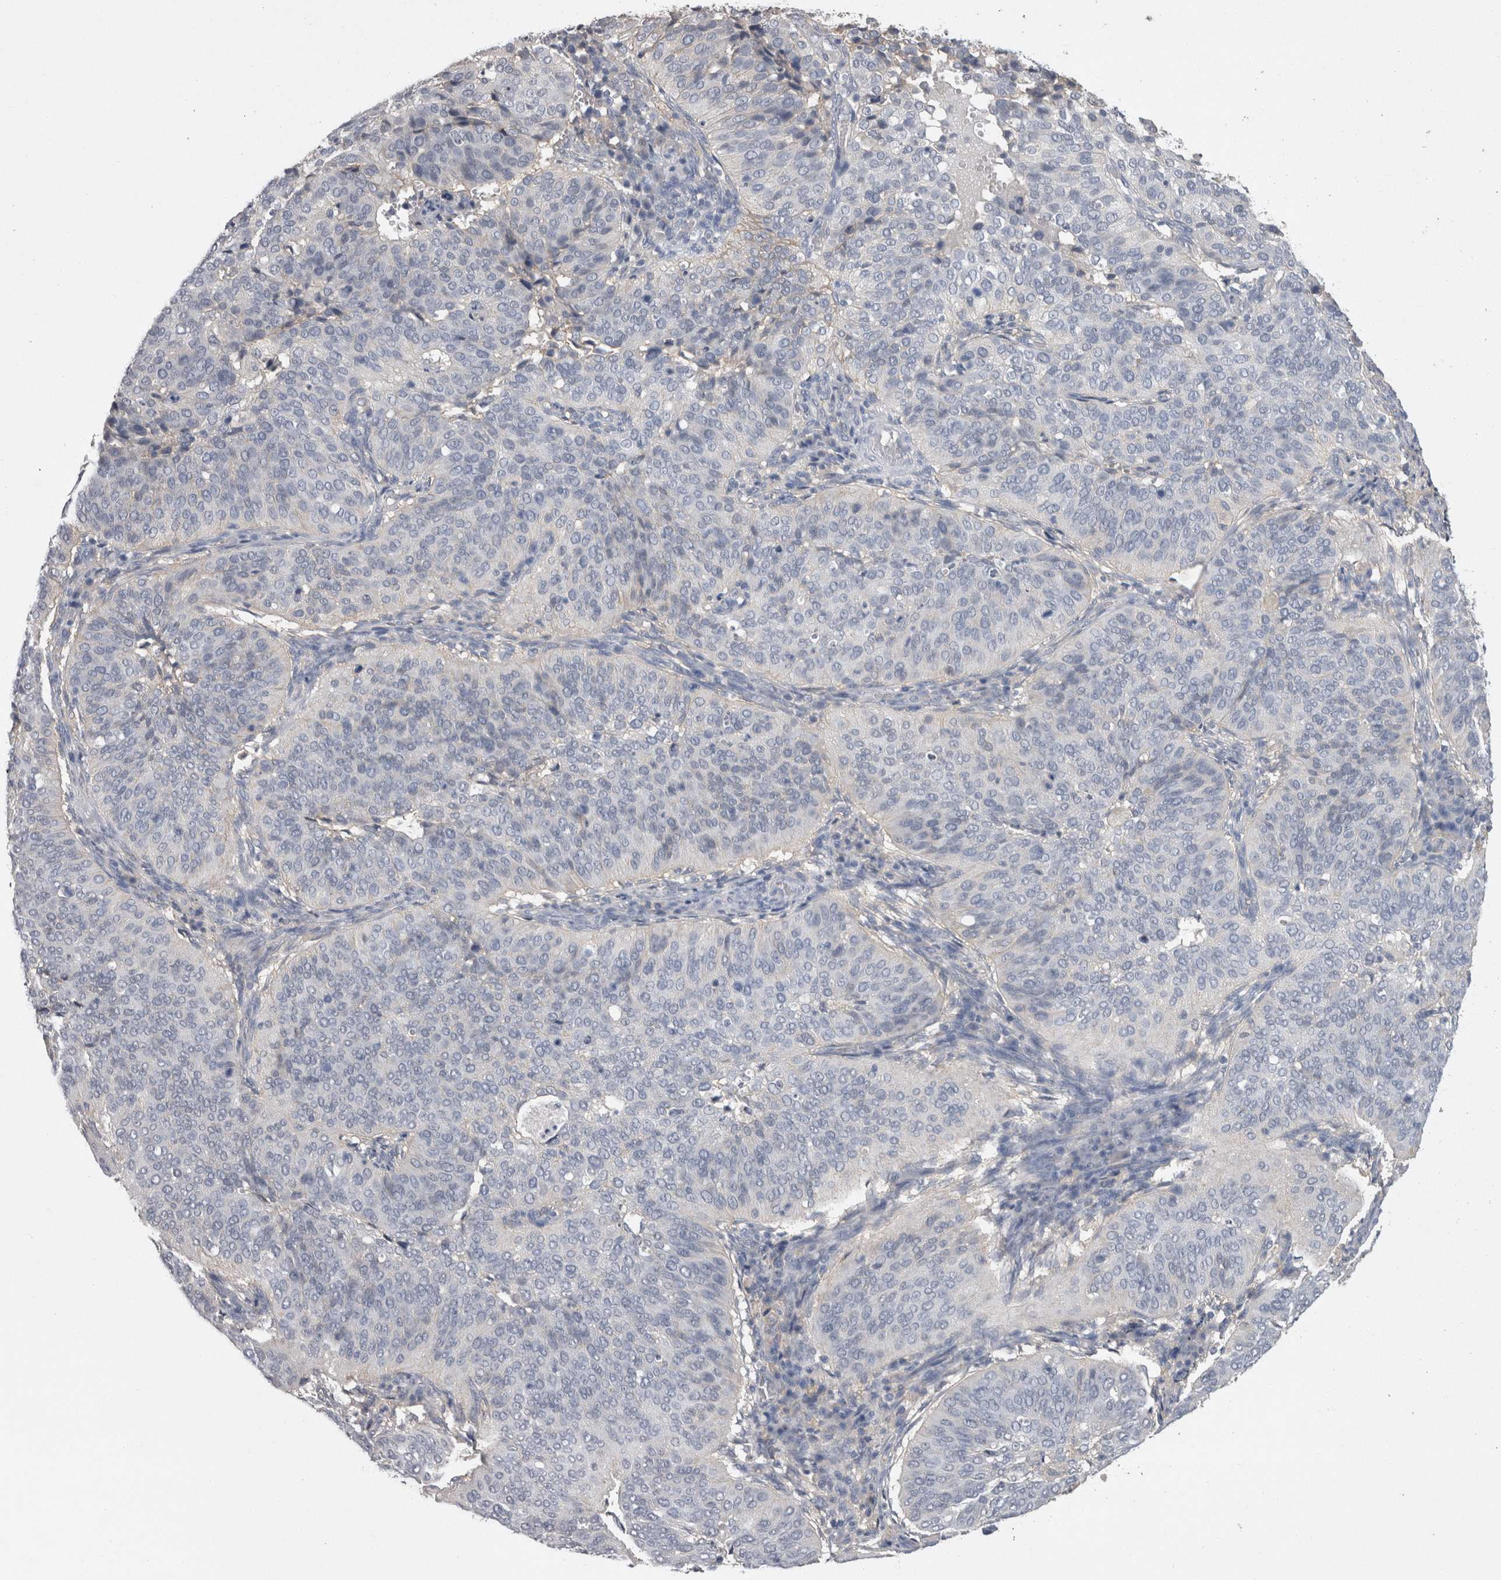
{"staining": {"intensity": "negative", "quantity": "none", "location": "none"}, "tissue": "cervical cancer", "cell_type": "Tumor cells", "image_type": "cancer", "snomed": [{"axis": "morphology", "description": "Normal tissue, NOS"}, {"axis": "morphology", "description": "Squamous cell carcinoma, NOS"}, {"axis": "topography", "description": "Cervix"}], "caption": "Immunohistochemical staining of squamous cell carcinoma (cervical) reveals no significant expression in tumor cells.", "gene": "NECTIN2", "patient": {"sex": "female", "age": 39}}